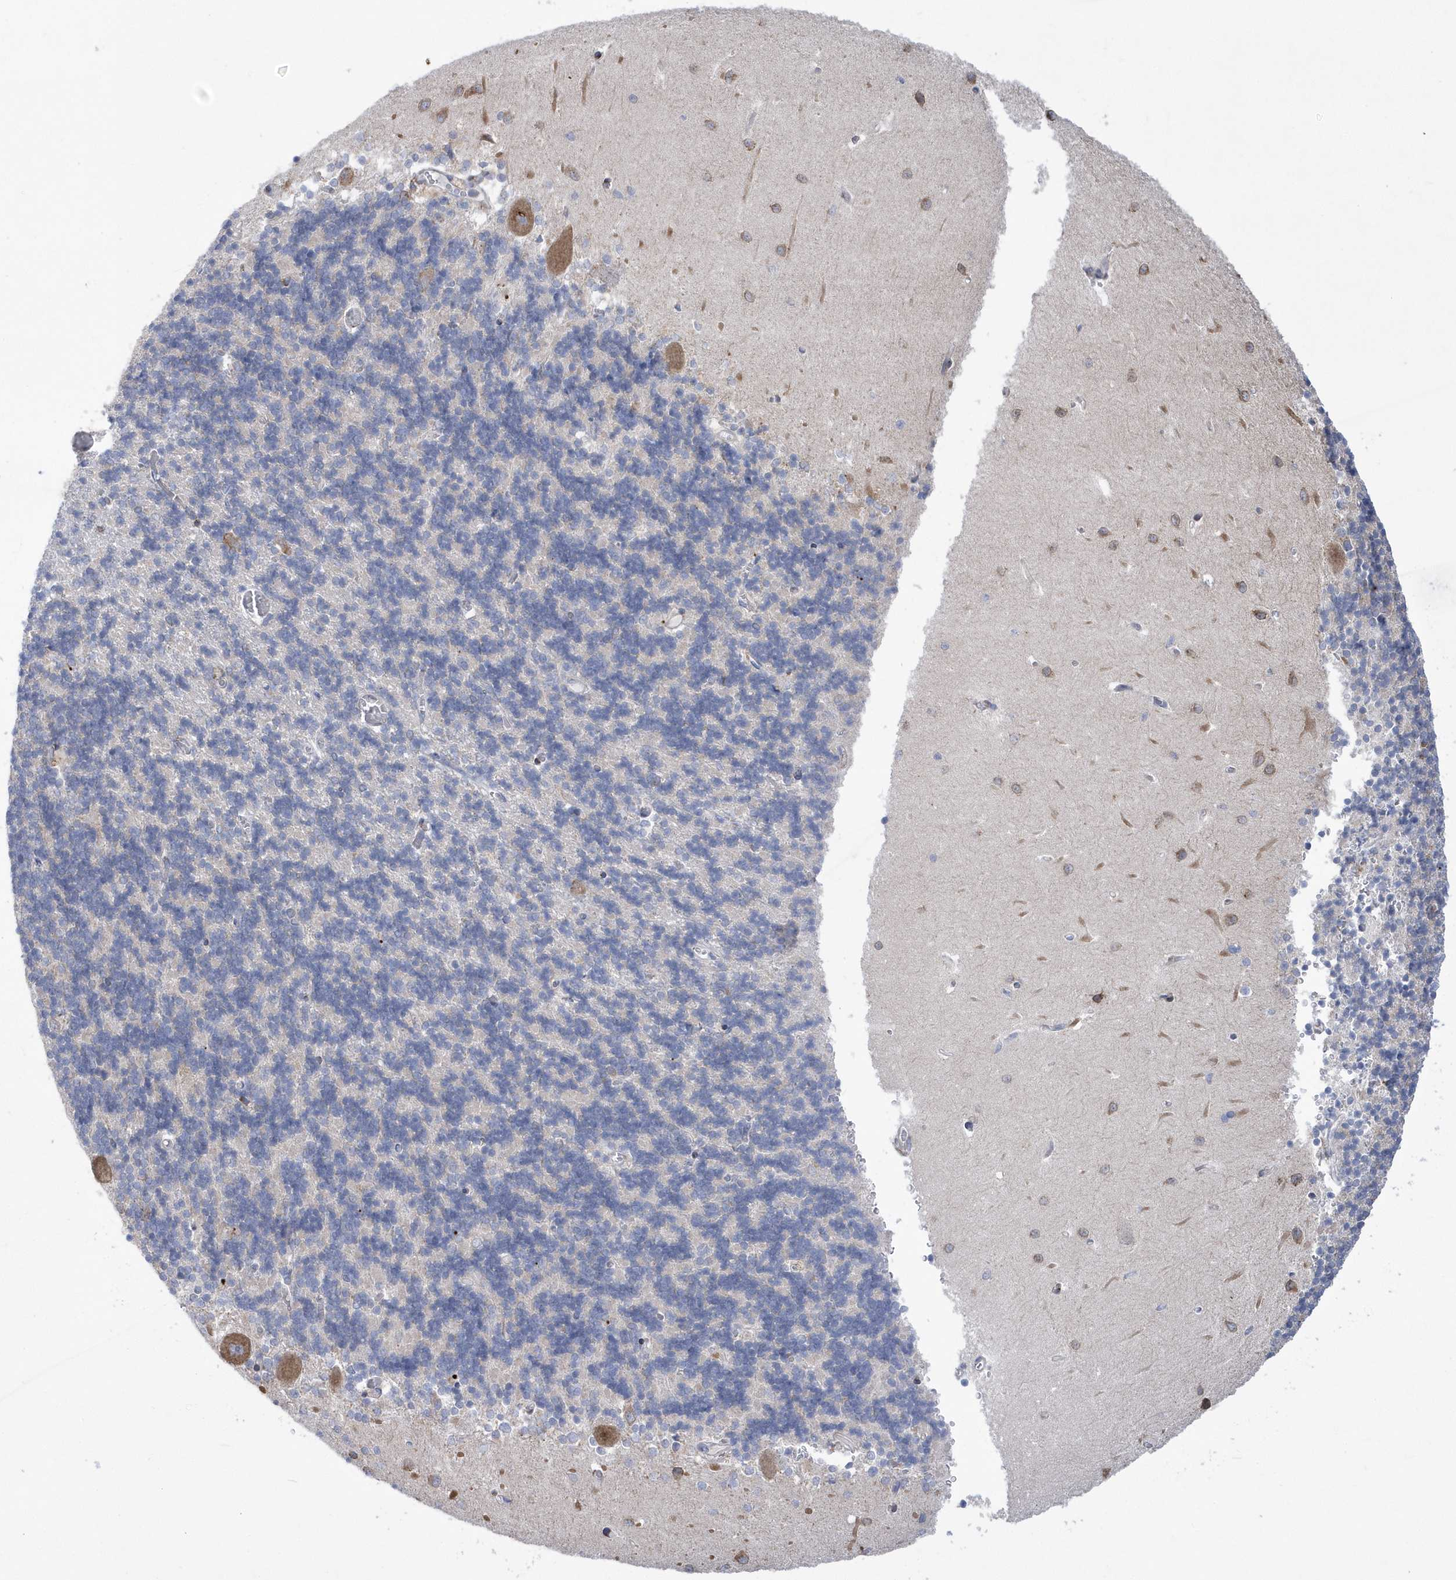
{"staining": {"intensity": "negative", "quantity": "none", "location": "none"}, "tissue": "cerebellum", "cell_type": "Cells in granular layer", "image_type": "normal", "snomed": [{"axis": "morphology", "description": "Normal tissue, NOS"}, {"axis": "topography", "description": "Cerebellum"}], "caption": "Immunohistochemistry image of normal cerebellum: human cerebellum stained with DAB demonstrates no significant protein positivity in cells in granular layer. (Brightfield microscopy of DAB (3,3'-diaminobenzidine) IHC at high magnification).", "gene": "MED31", "patient": {"sex": "male", "age": 37}}